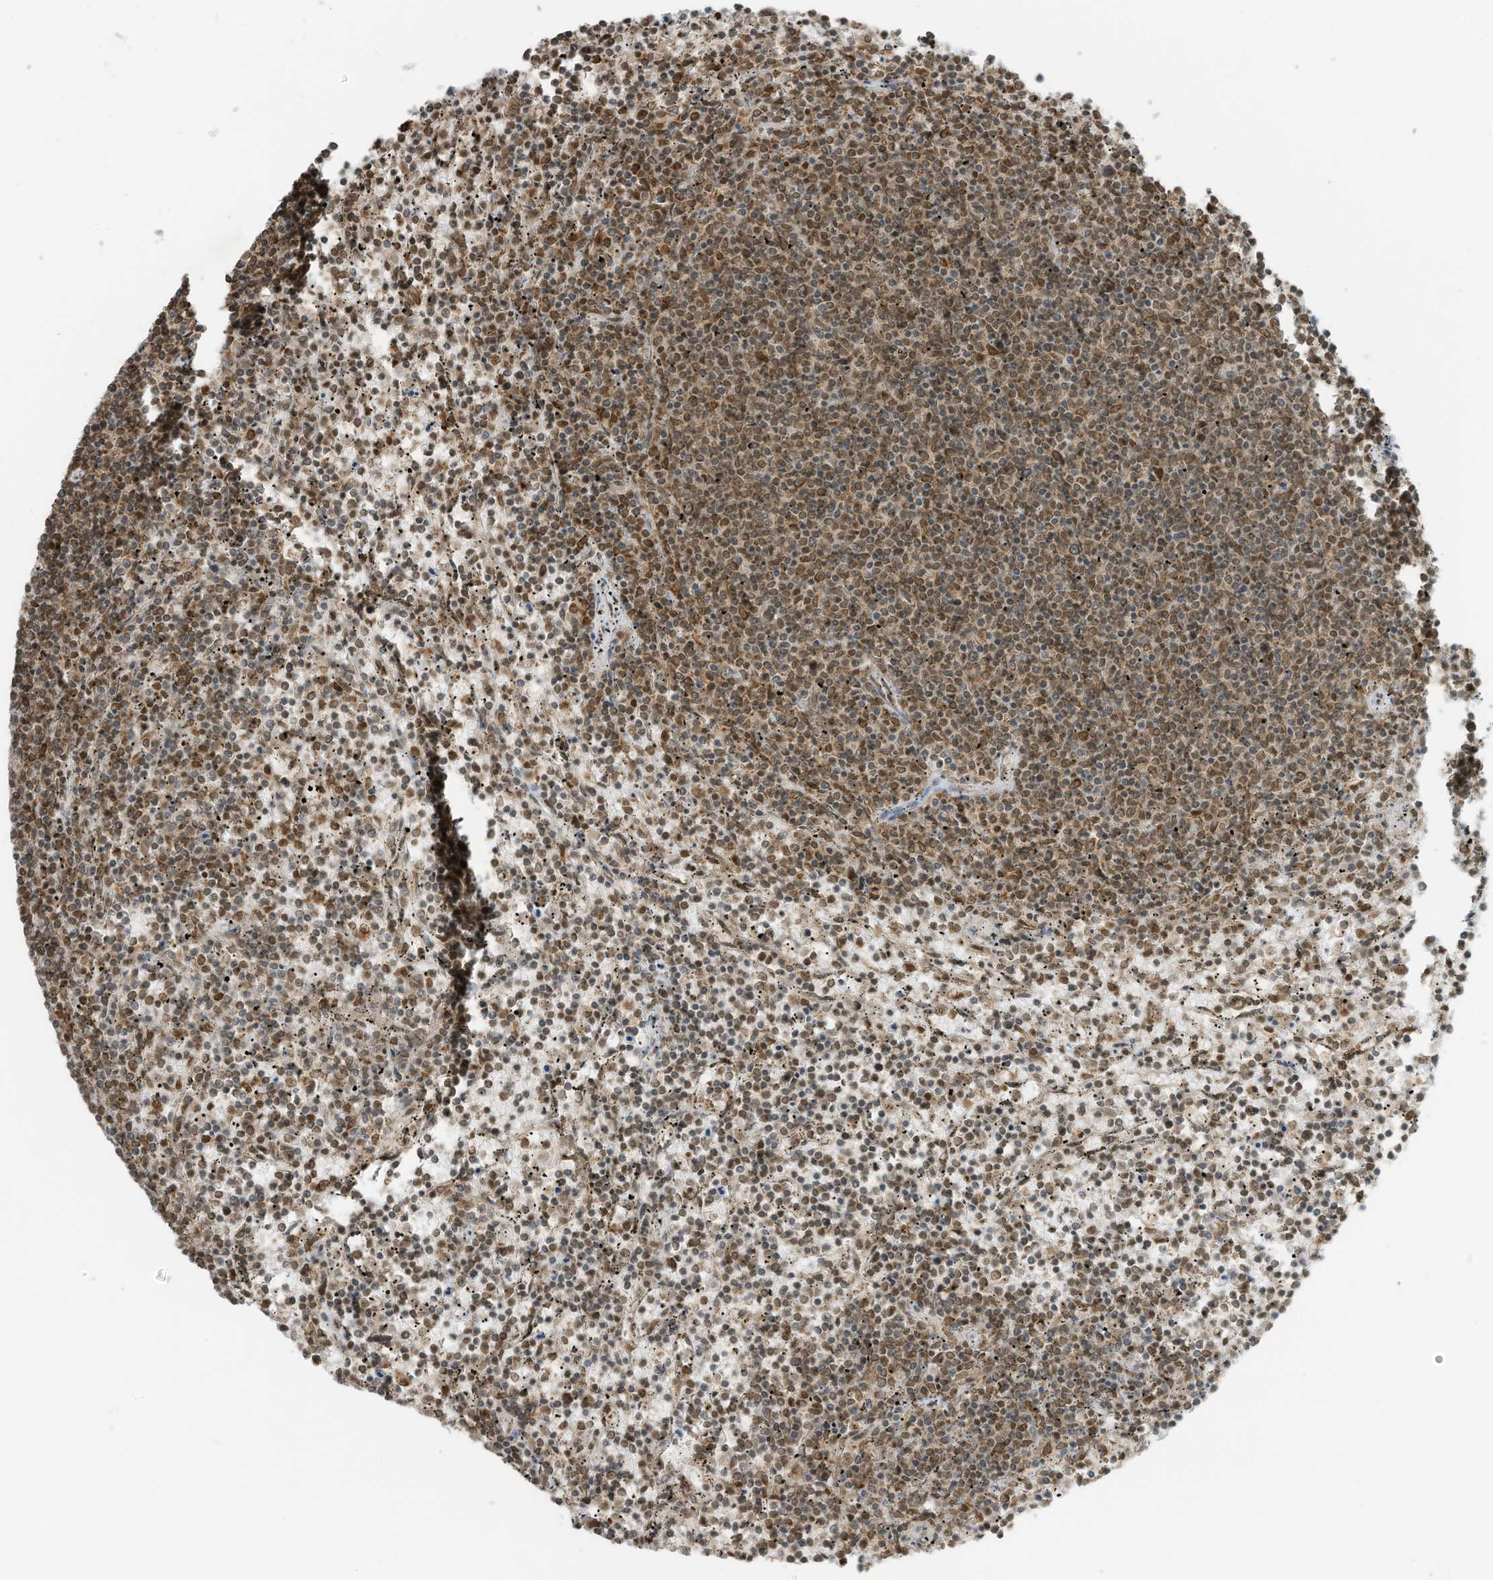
{"staining": {"intensity": "moderate", "quantity": ">75%", "location": "cytoplasmic/membranous,nuclear"}, "tissue": "lymphoma", "cell_type": "Tumor cells", "image_type": "cancer", "snomed": [{"axis": "morphology", "description": "Malignant lymphoma, non-Hodgkin's type, Low grade"}, {"axis": "topography", "description": "Spleen"}], "caption": "Low-grade malignant lymphoma, non-Hodgkin's type was stained to show a protein in brown. There is medium levels of moderate cytoplasmic/membranous and nuclear staining in approximately >75% of tumor cells.", "gene": "KPNB1", "patient": {"sex": "female", "age": 50}}